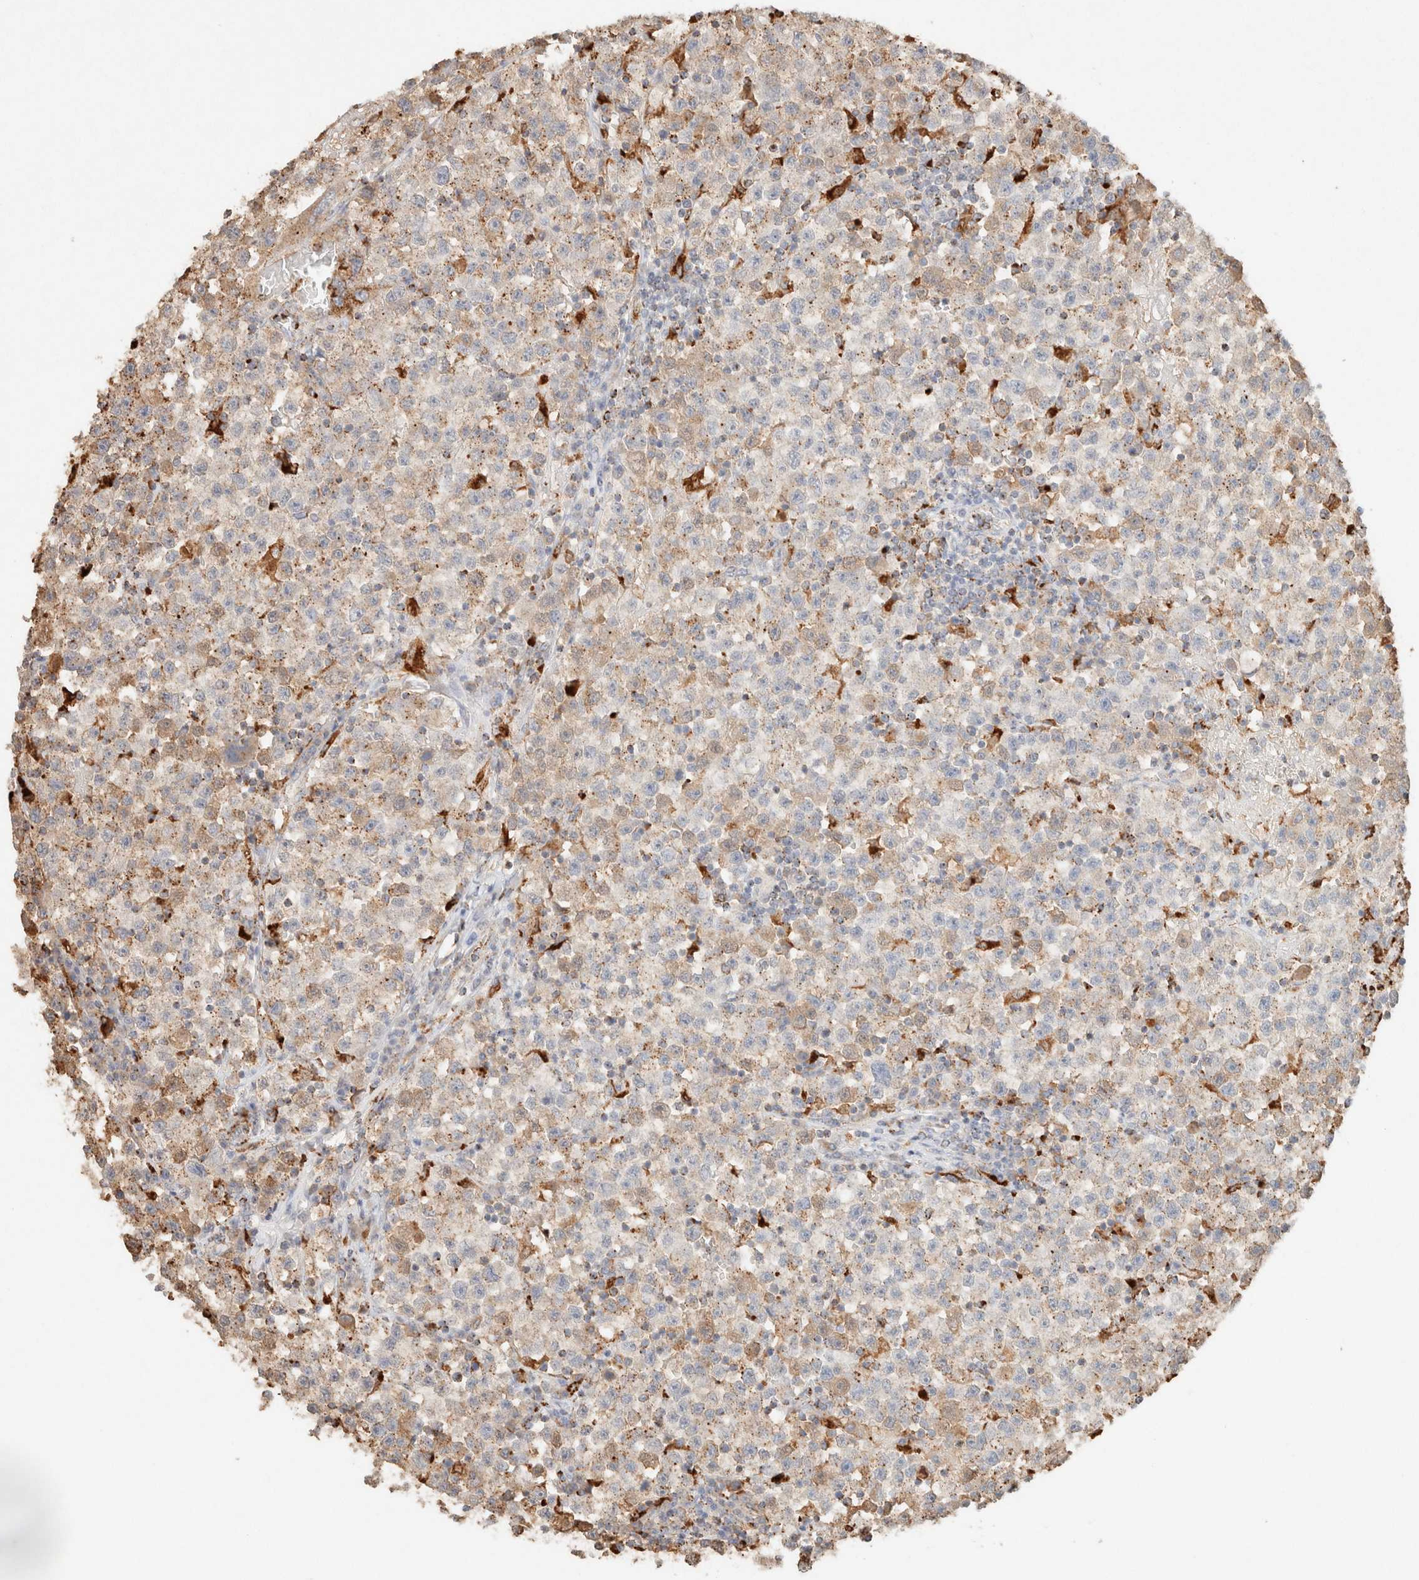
{"staining": {"intensity": "weak", "quantity": "25%-75%", "location": "cytoplasmic/membranous"}, "tissue": "testis cancer", "cell_type": "Tumor cells", "image_type": "cancer", "snomed": [{"axis": "morphology", "description": "Seminoma, NOS"}, {"axis": "topography", "description": "Testis"}], "caption": "This is a photomicrograph of IHC staining of testis cancer, which shows weak expression in the cytoplasmic/membranous of tumor cells.", "gene": "CTSC", "patient": {"sex": "male", "age": 22}}